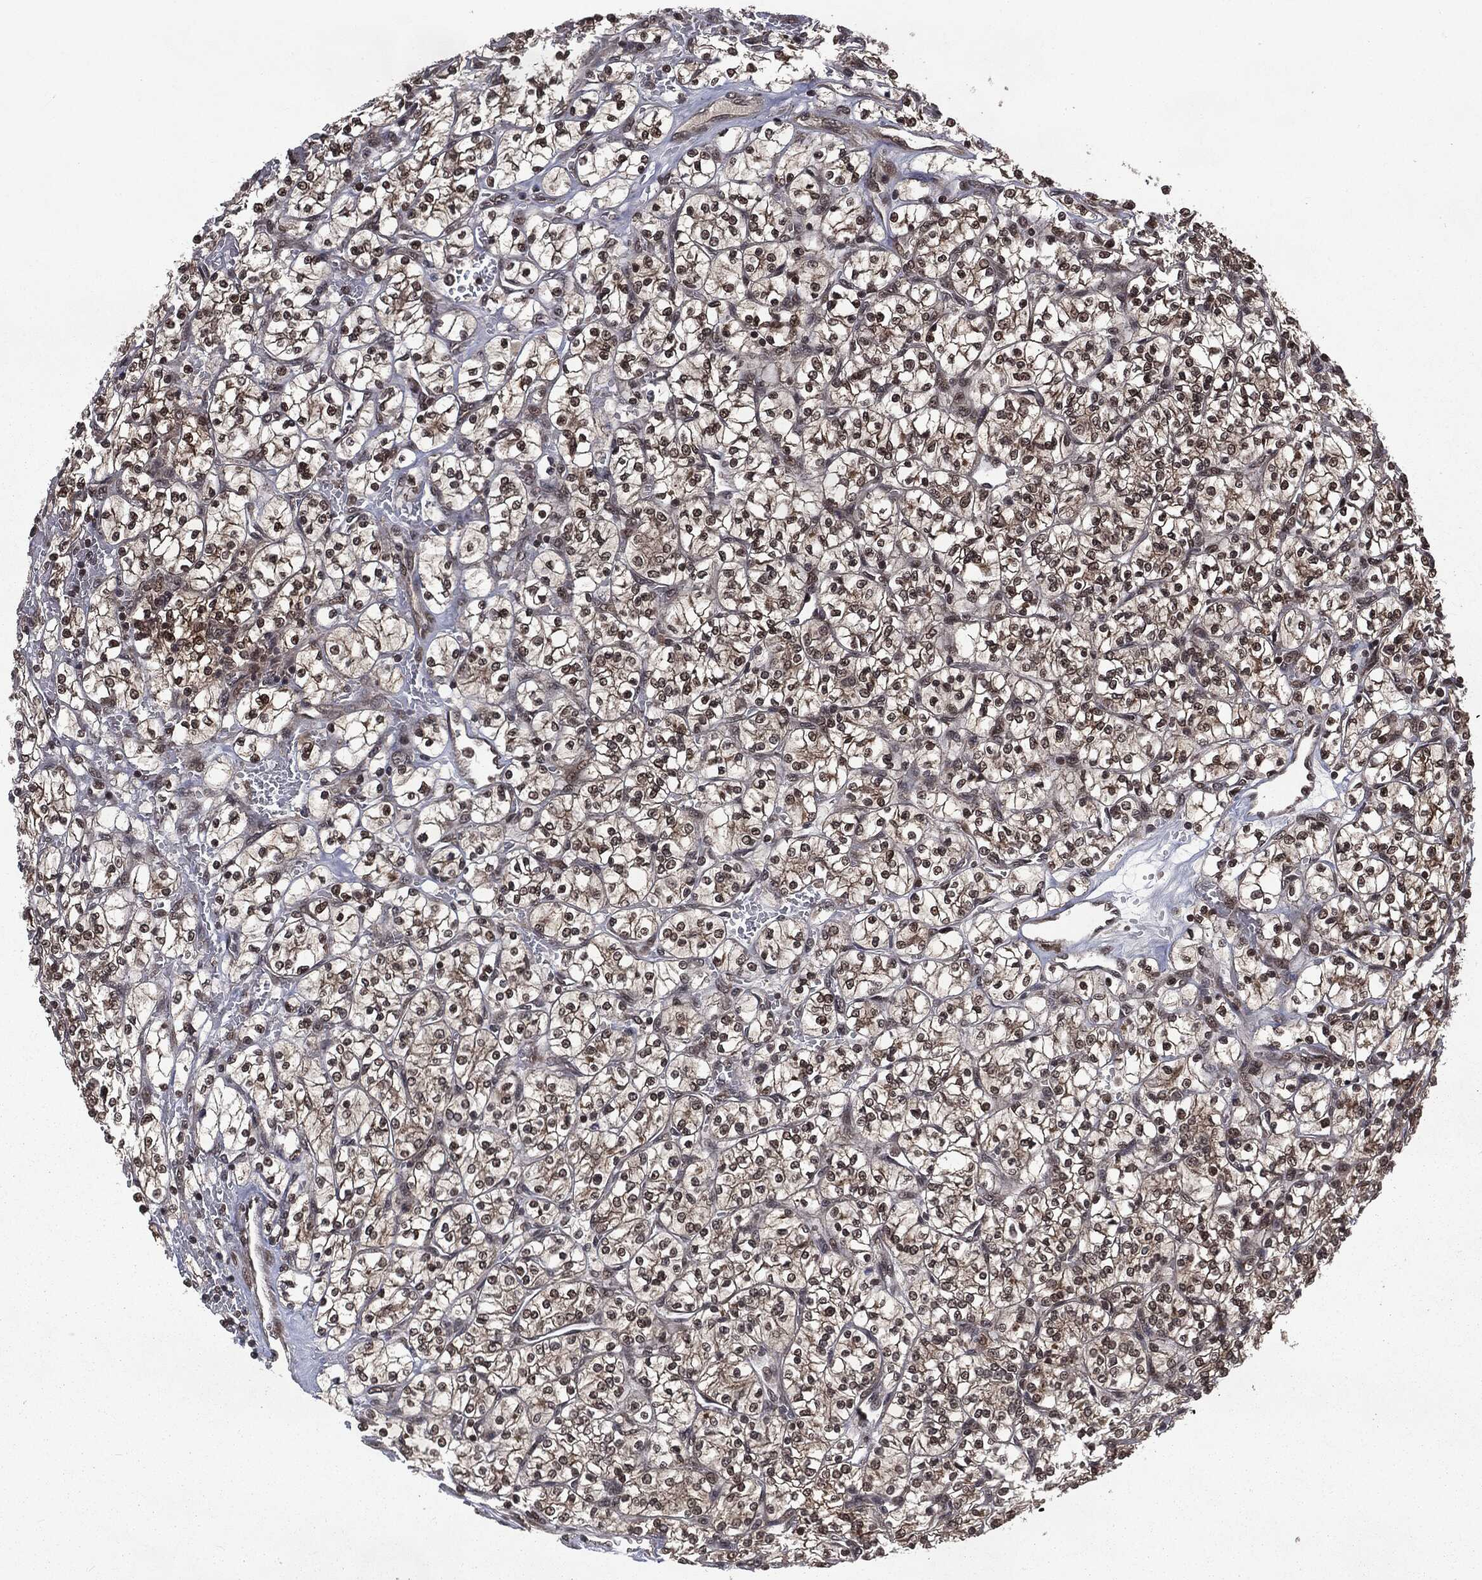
{"staining": {"intensity": "moderate", "quantity": "25%-75%", "location": "nuclear"}, "tissue": "renal cancer", "cell_type": "Tumor cells", "image_type": "cancer", "snomed": [{"axis": "morphology", "description": "Adenocarcinoma, NOS"}, {"axis": "topography", "description": "Kidney"}], "caption": "Immunohistochemical staining of renal cancer (adenocarcinoma) shows medium levels of moderate nuclear protein staining in approximately 25%-75% of tumor cells.", "gene": "STAU2", "patient": {"sex": "female", "age": 64}}